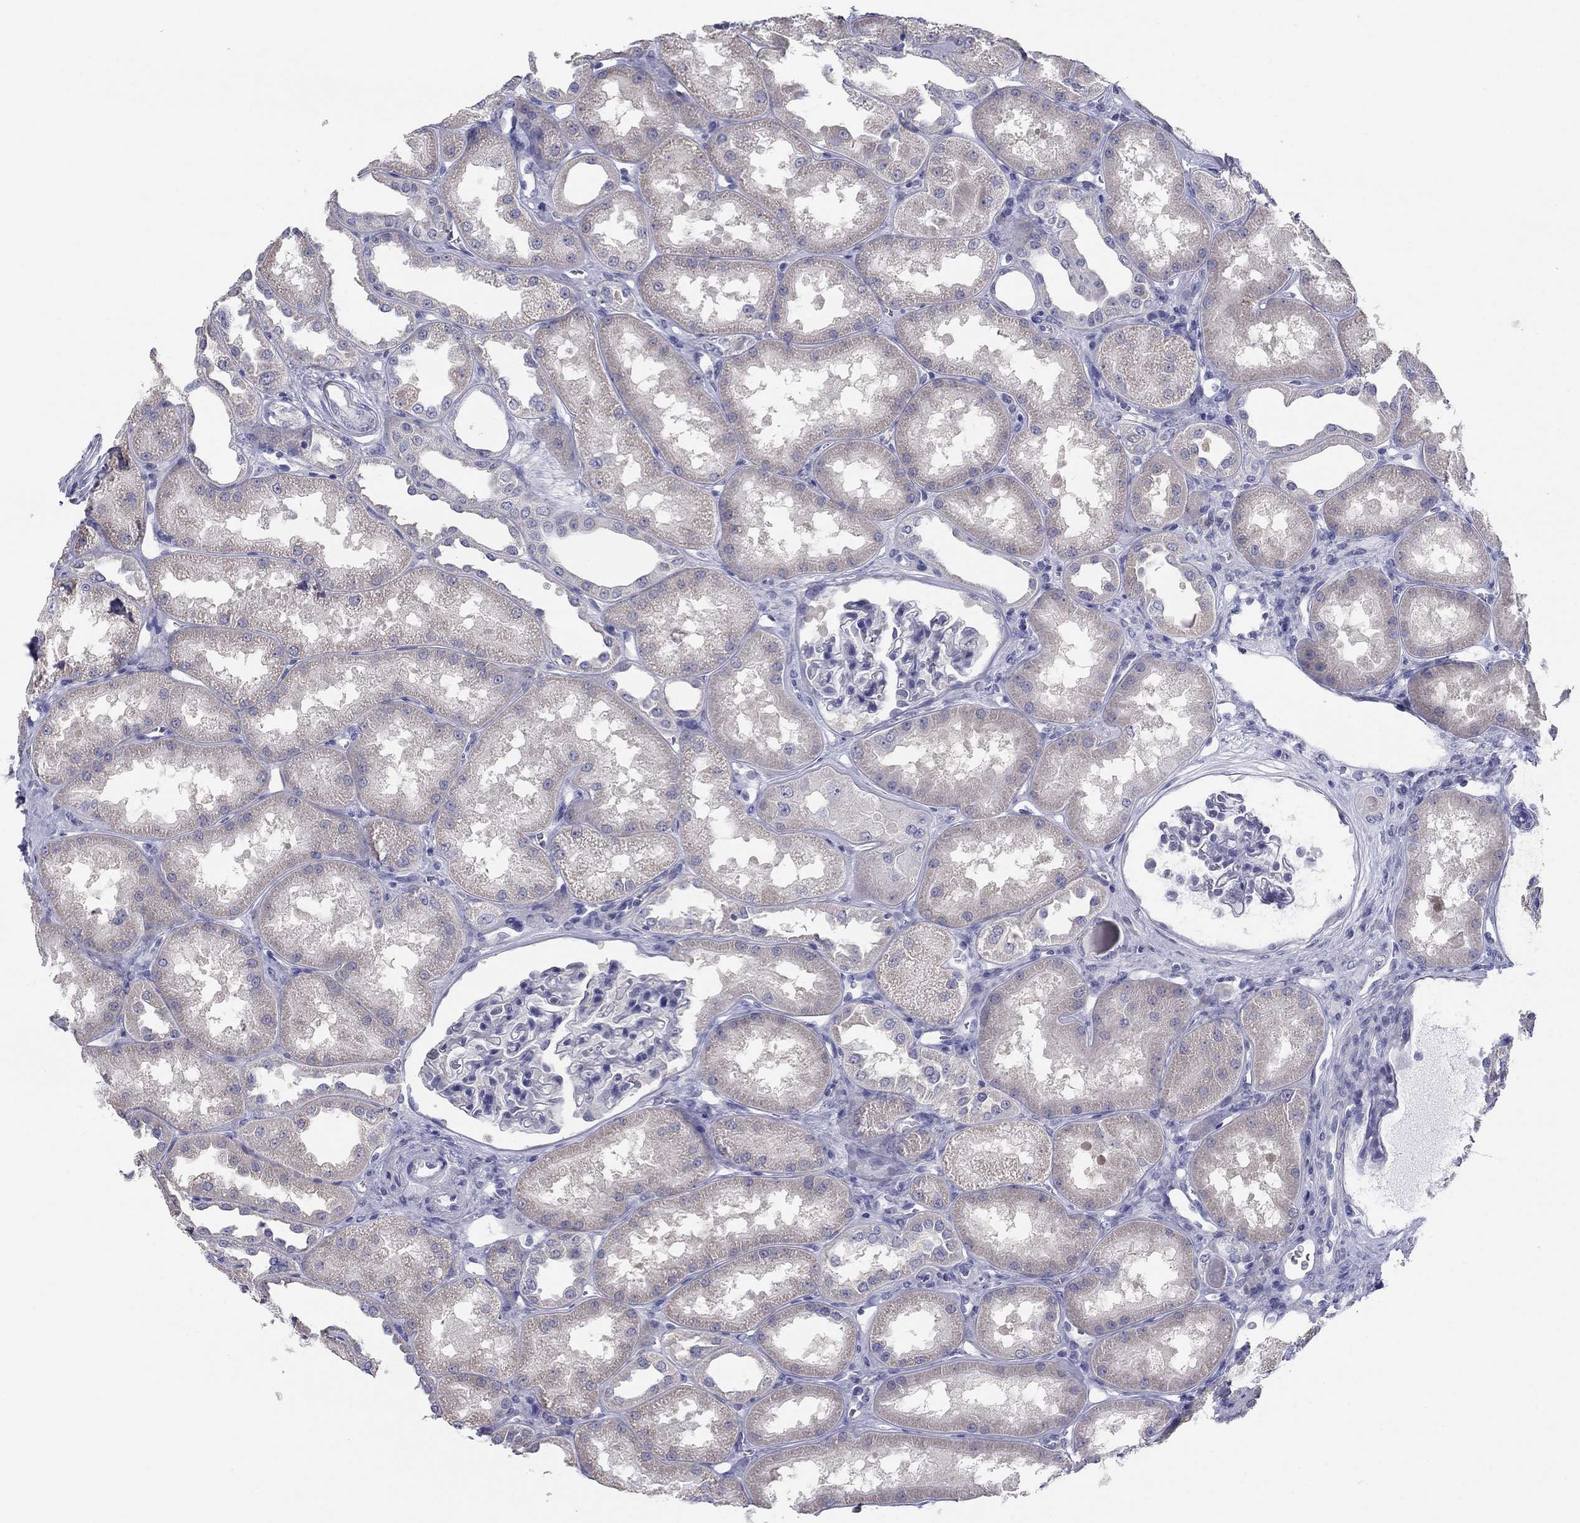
{"staining": {"intensity": "negative", "quantity": "none", "location": "none"}, "tissue": "kidney", "cell_type": "Cells in glomeruli", "image_type": "normal", "snomed": [{"axis": "morphology", "description": "Normal tissue, NOS"}, {"axis": "topography", "description": "Kidney"}], "caption": "This histopathology image is of unremarkable kidney stained with immunohistochemistry to label a protein in brown with the nuclei are counter-stained blue. There is no positivity in cells in glomeruli. (Brightfield microscopy of DAB immunohistochemistry (IHC) at high magnification).", "gene": "GRK7", "patient": {"sex": "male", "age": 61}}